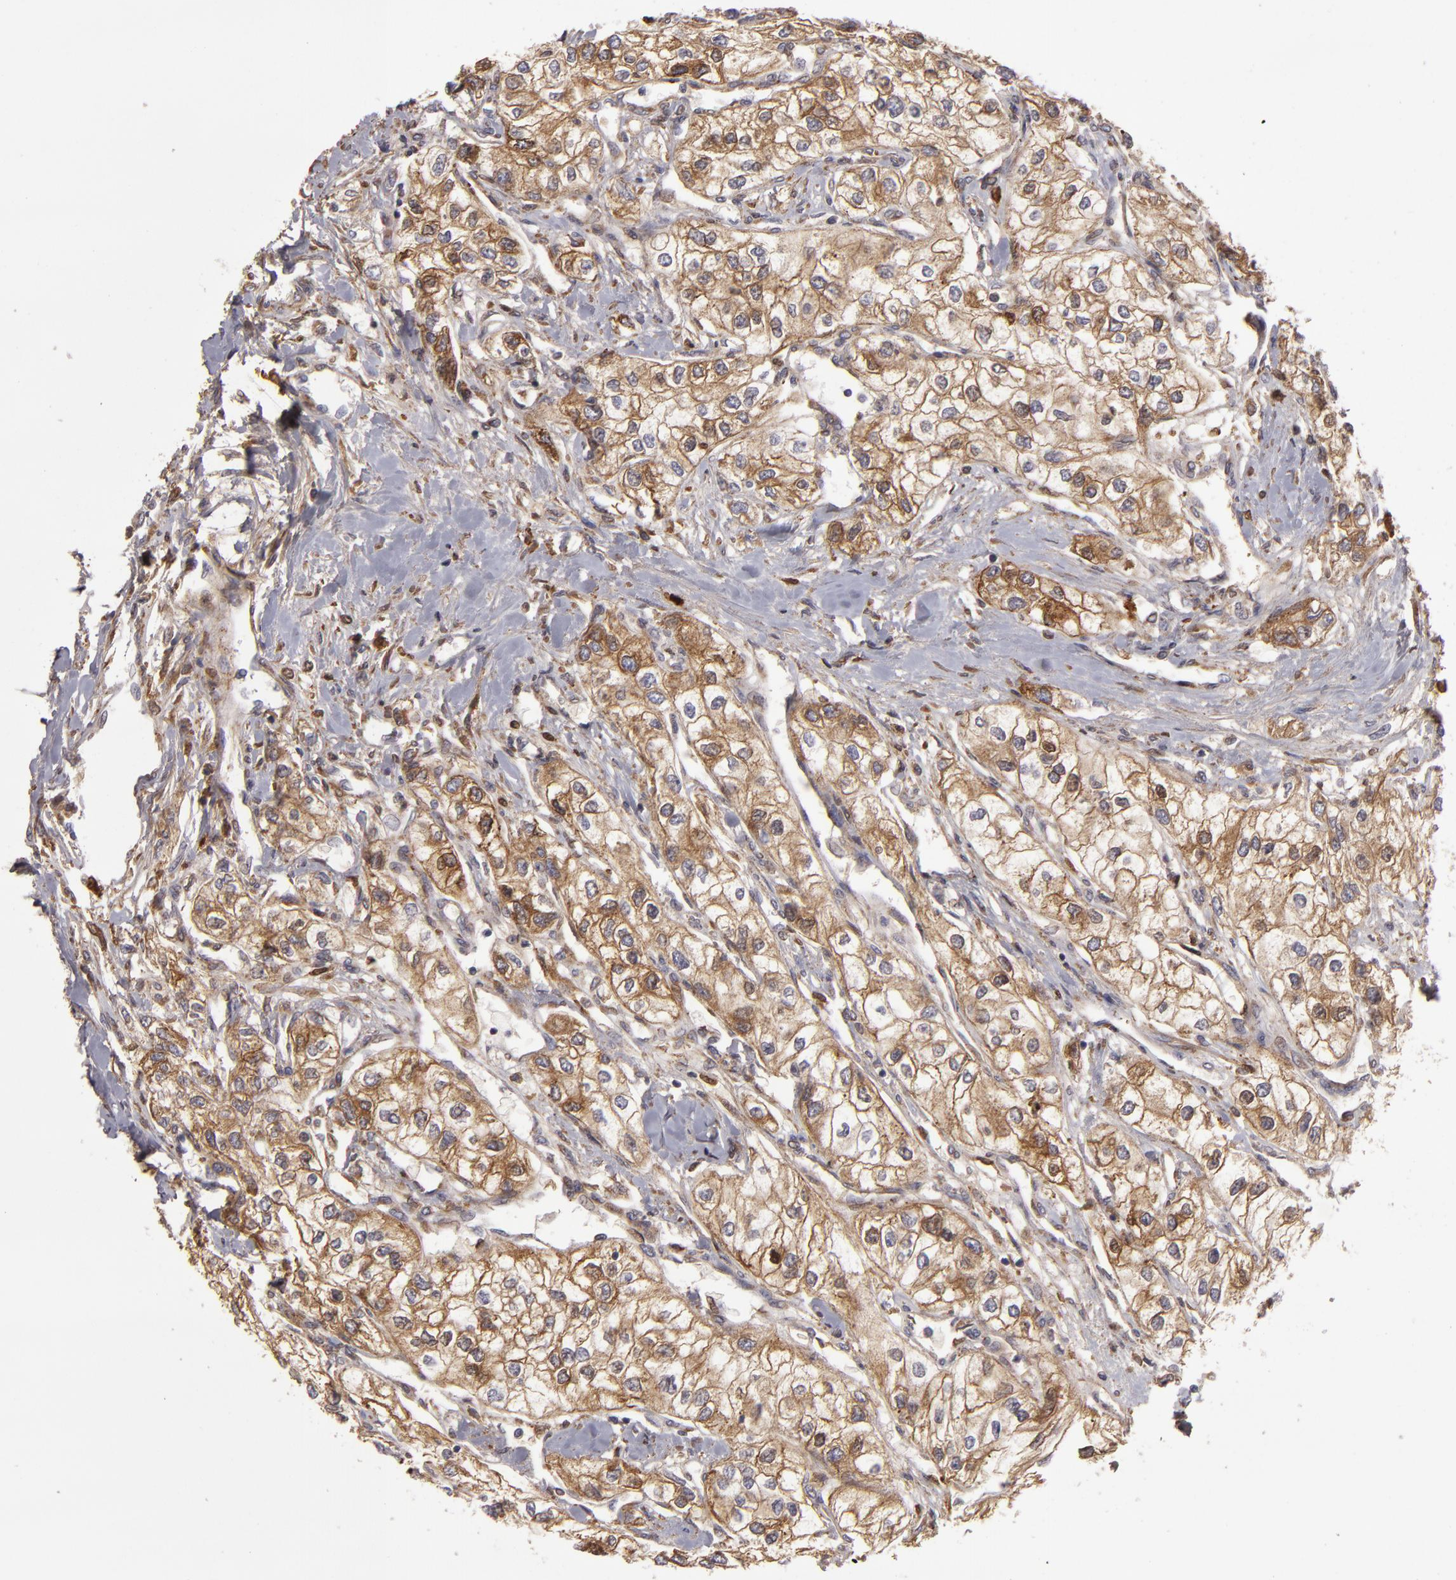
{"staining": {"intensity": "strong", "quantity": ">75%", "location": "cytoplasmic/membranous"}, "tissue": "renal cancer", "cell_type": "Tumor cells", "image_type": "cancer", "snomed": [{"axis": "morphology", "description": "Adenocarcinoma, NOS"}, {"axis": "topography", "description": "Kidney"}], "caption": "This image exhibits renal adenocarcinoma stained with immunohistochemistry (IHC) to label a protein in brown. The cytoplasmic/membranous of tumor cells show strong positivity for the protein. Nuclei are counter-stained blue.", "gene": "CFB", "patient": {"sex": "male", "age": 57}}